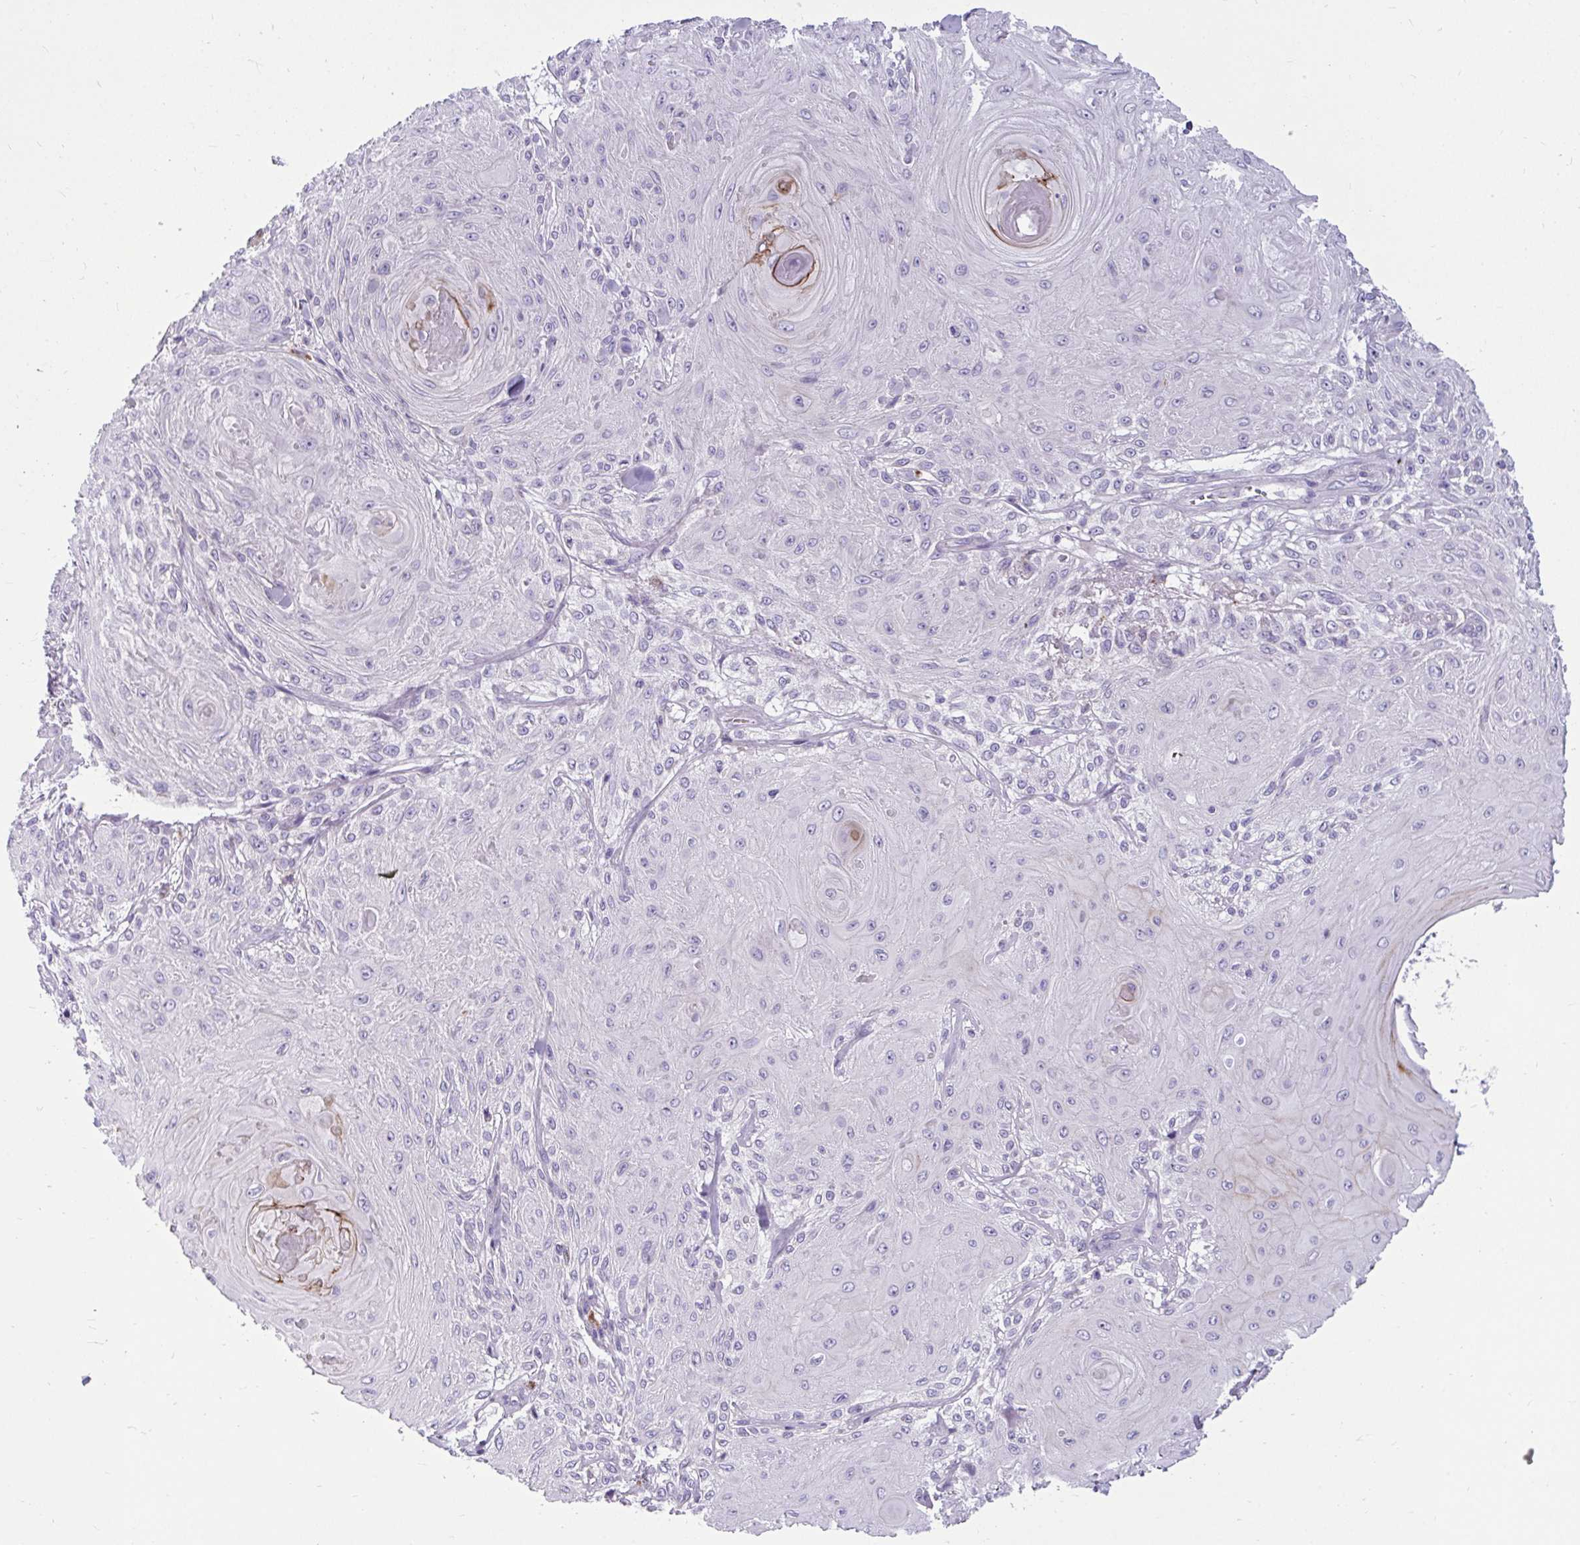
{"staining": {"intensity": "negative", "quantity": "none", "location": "none"}, "tissue": "skin cancer", "cell_type": "Tumor cells", "image_type": "cancer", "snomed": [{"axis": "morphology", "description": "Squamous cell carcinoma, NOS"}, {"axis": "topography", "description": "Skin"}], "caption": "A high-resolution micrograph shows IHC staining of squamous cell carcinoma (skin), which shows no significant expression in tumor cells.", "gene": "CTSZ", "patient": {"sex": "male", "age": 88}}